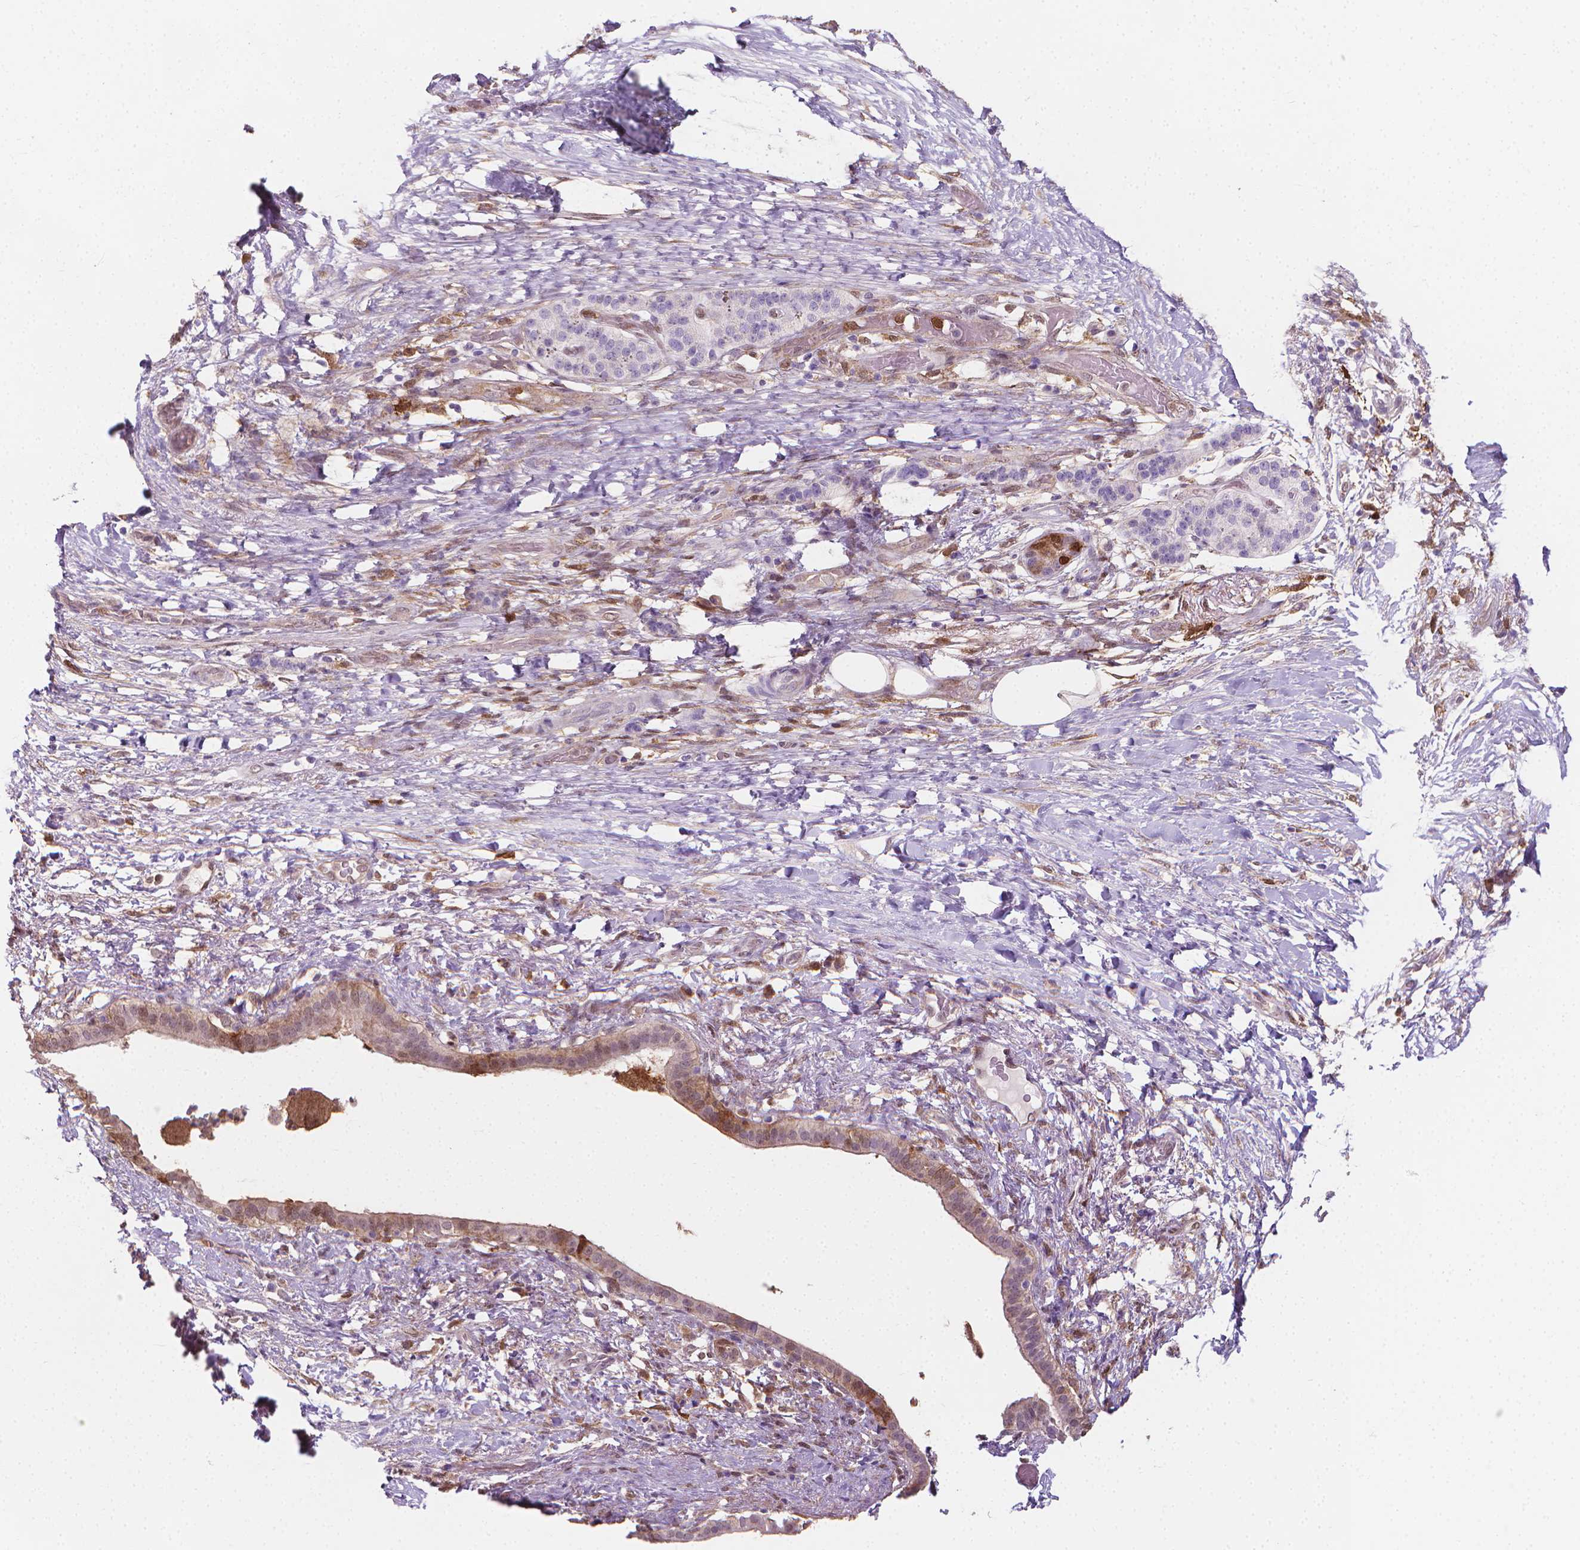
{"staining": {"intensity": "weak", "quantity": "25%-75%", "location": "cytoplasmic/membranous"}, "tissue": "pancreatic cancer", "cell_type": "Tumor cells", "image_type": "cancer", "snomed": [{"axis": "morphology", "description": "Adenocarcinoma, NOS"}, {"axis": "topography", "description": "Pancreas"}], "caption": "Immunohistochemistry staining of pancreatic cancer (adenocarcinoma), which exhibits low levels of weak cytoplasmic/membranous staining in about 25%-75% of tumor cells indicating weak cytoplasmic/membranous protein staining. The staining was performed using DAB (3,3'-diaminobenzidine) (brown) for protein detection and nuclei were counterstained in hematoxylin (blue).", "gene": "TNFAIP2", "patient": {"sex": "female", "age": 72}}